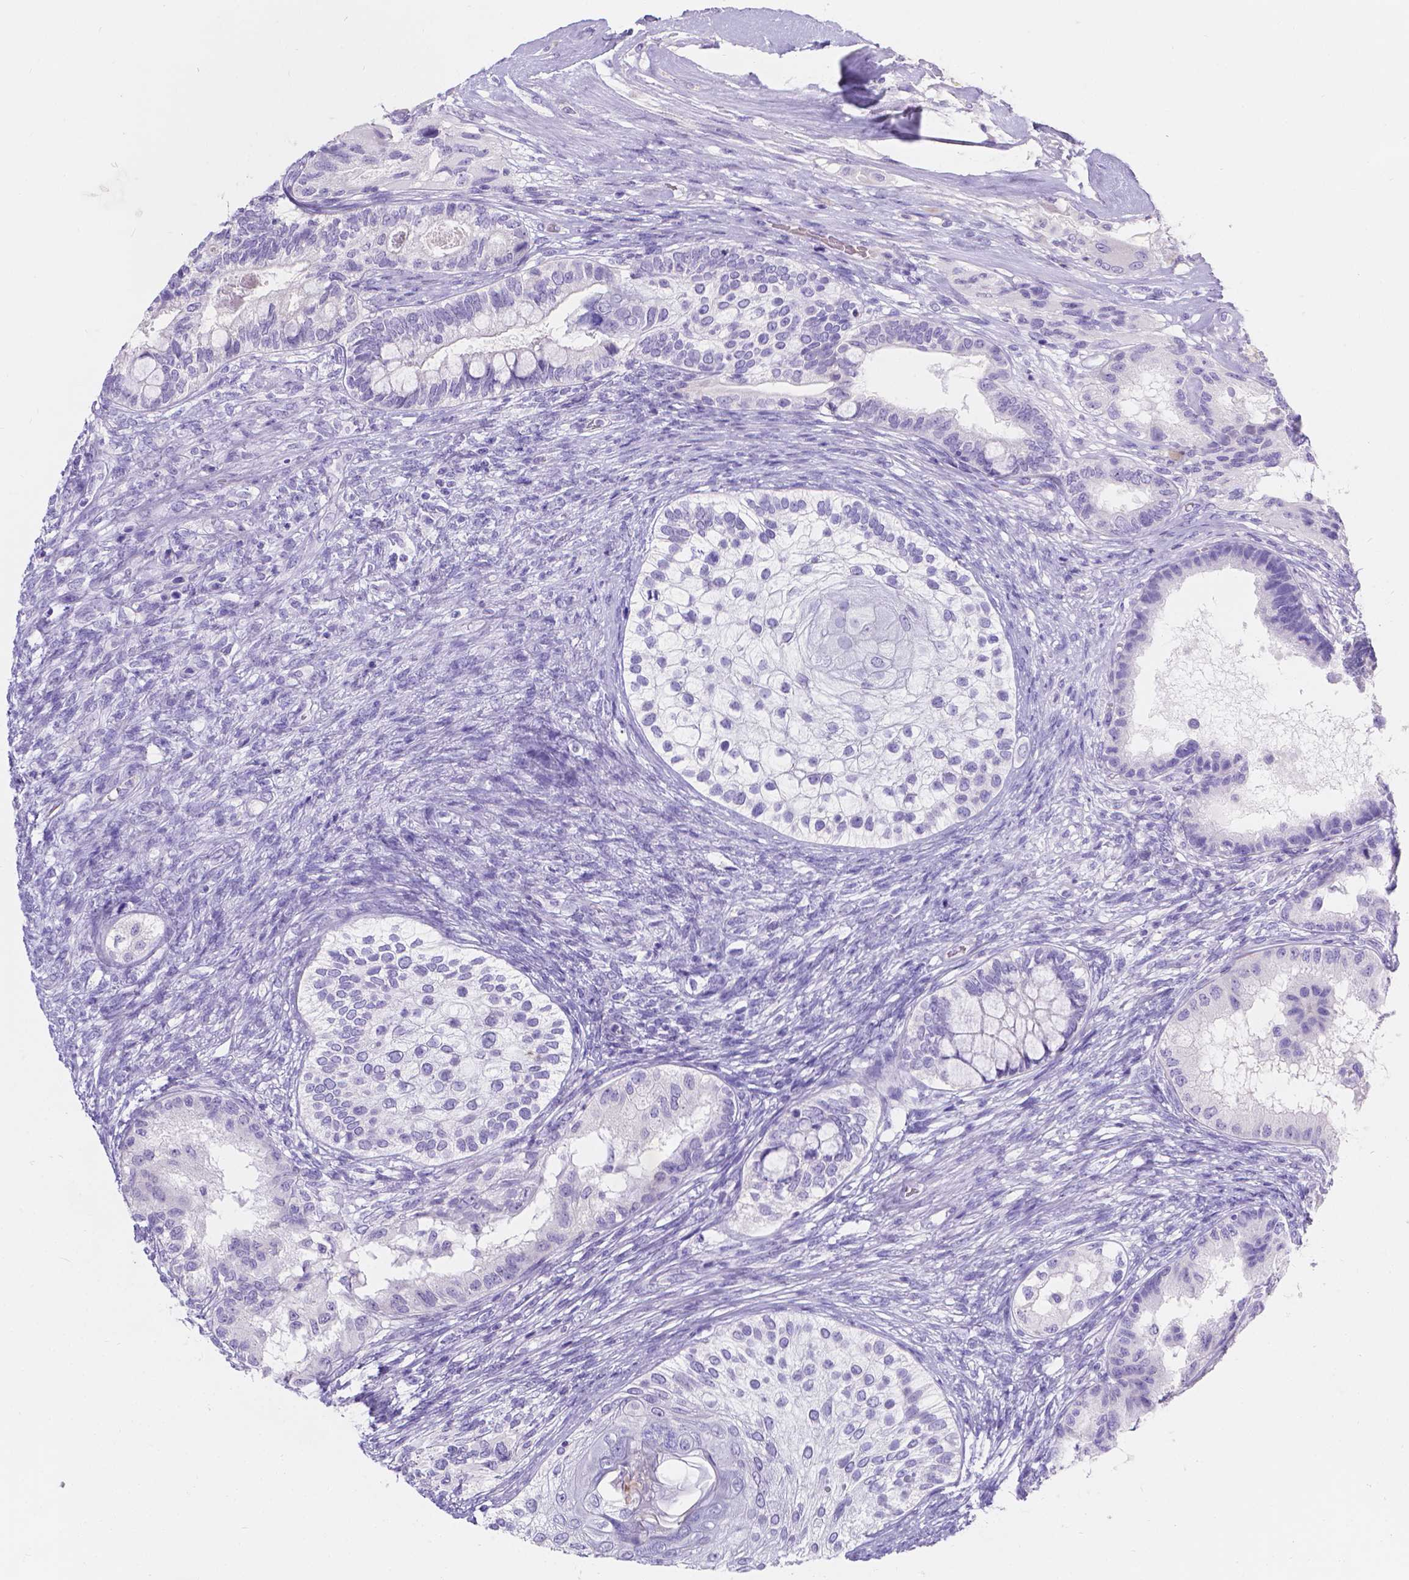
{"staining": {"intensity": "negative", "quantity": "none", "location": "none"}, "tissue": "testis cancer", "cell_type": "Tumor cells", "image_type": "cancer", "snomed": [{"axis": "morphology", "description": "Seminoma, NOS"}, {"axis": "morphology", "description": "Carcinoma, Embryonal, NOS"}, {"axis": "topography", "description": "Testis"}], "caption": "IHC photomicrograph of human testis seminoma stained for a protein (brown), which shows no staining in tumor cells. (Stains: DAB (3,3'-diaminobenzidine) IHC with hematoxylin counter stain, Microscopy: brightfield microscopy at high magnification).", "gene": "GNRHR", "patient": {"sex": "male", "age": 41}}